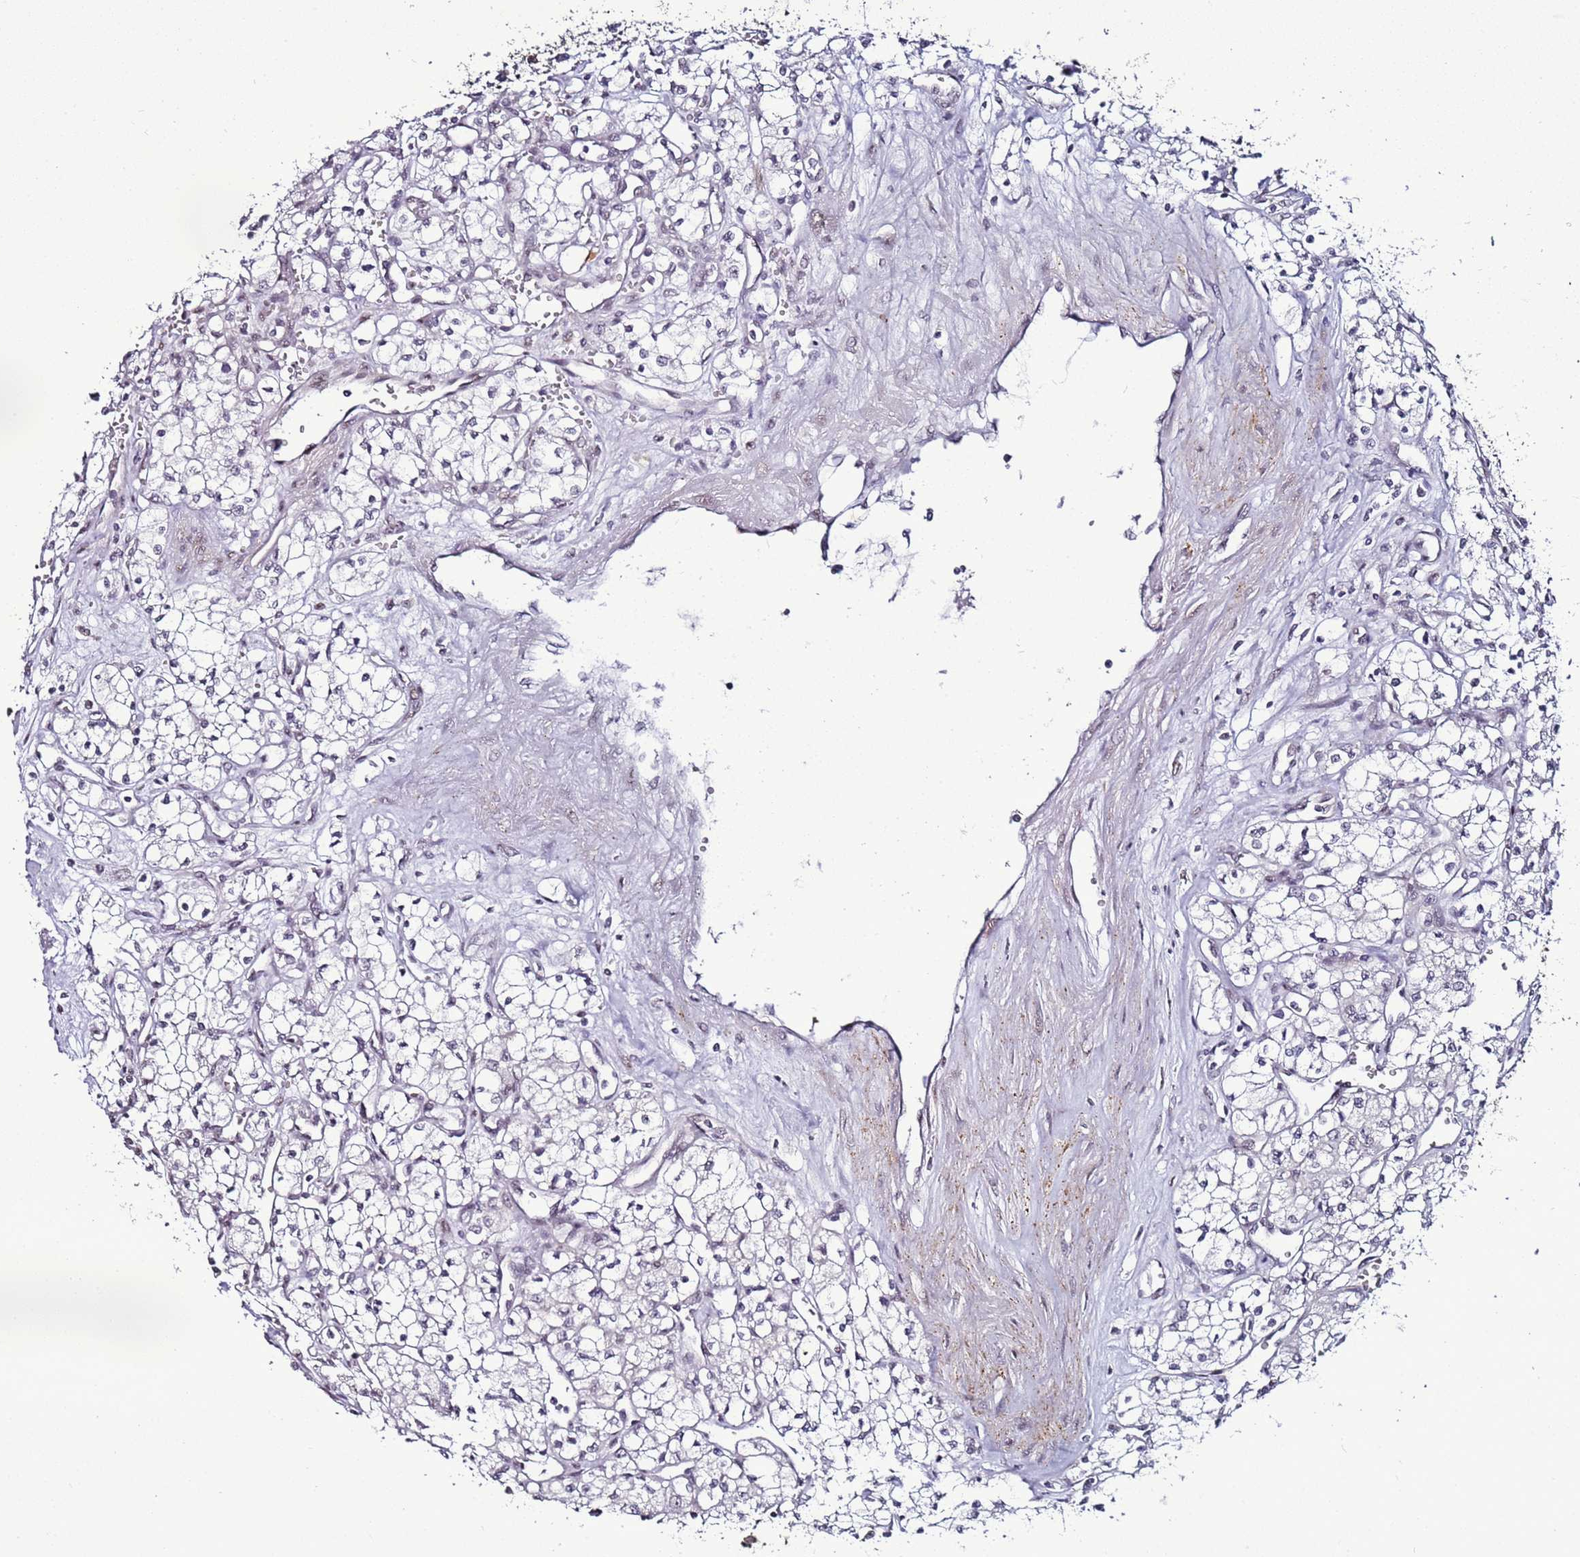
{"staining": {"intensity": "negative", "quantity": "none", "location": "none"}, "tissue": "renal cancer", "cell_type": "Tumor cells", "image_type": "cancer", "snomed": [{"axis": "morphology", "description": "Adenocarcinoma, NOS"}, {"axis": "topography", "description": "Kidney"}], "caption": "Renal cancer (adenocarcinoma) was stained to show a protein in brown. There is no significant staining in tumor cells.", "gene": "PSMA7", "patient": {"sex": "male", "age": 59}}